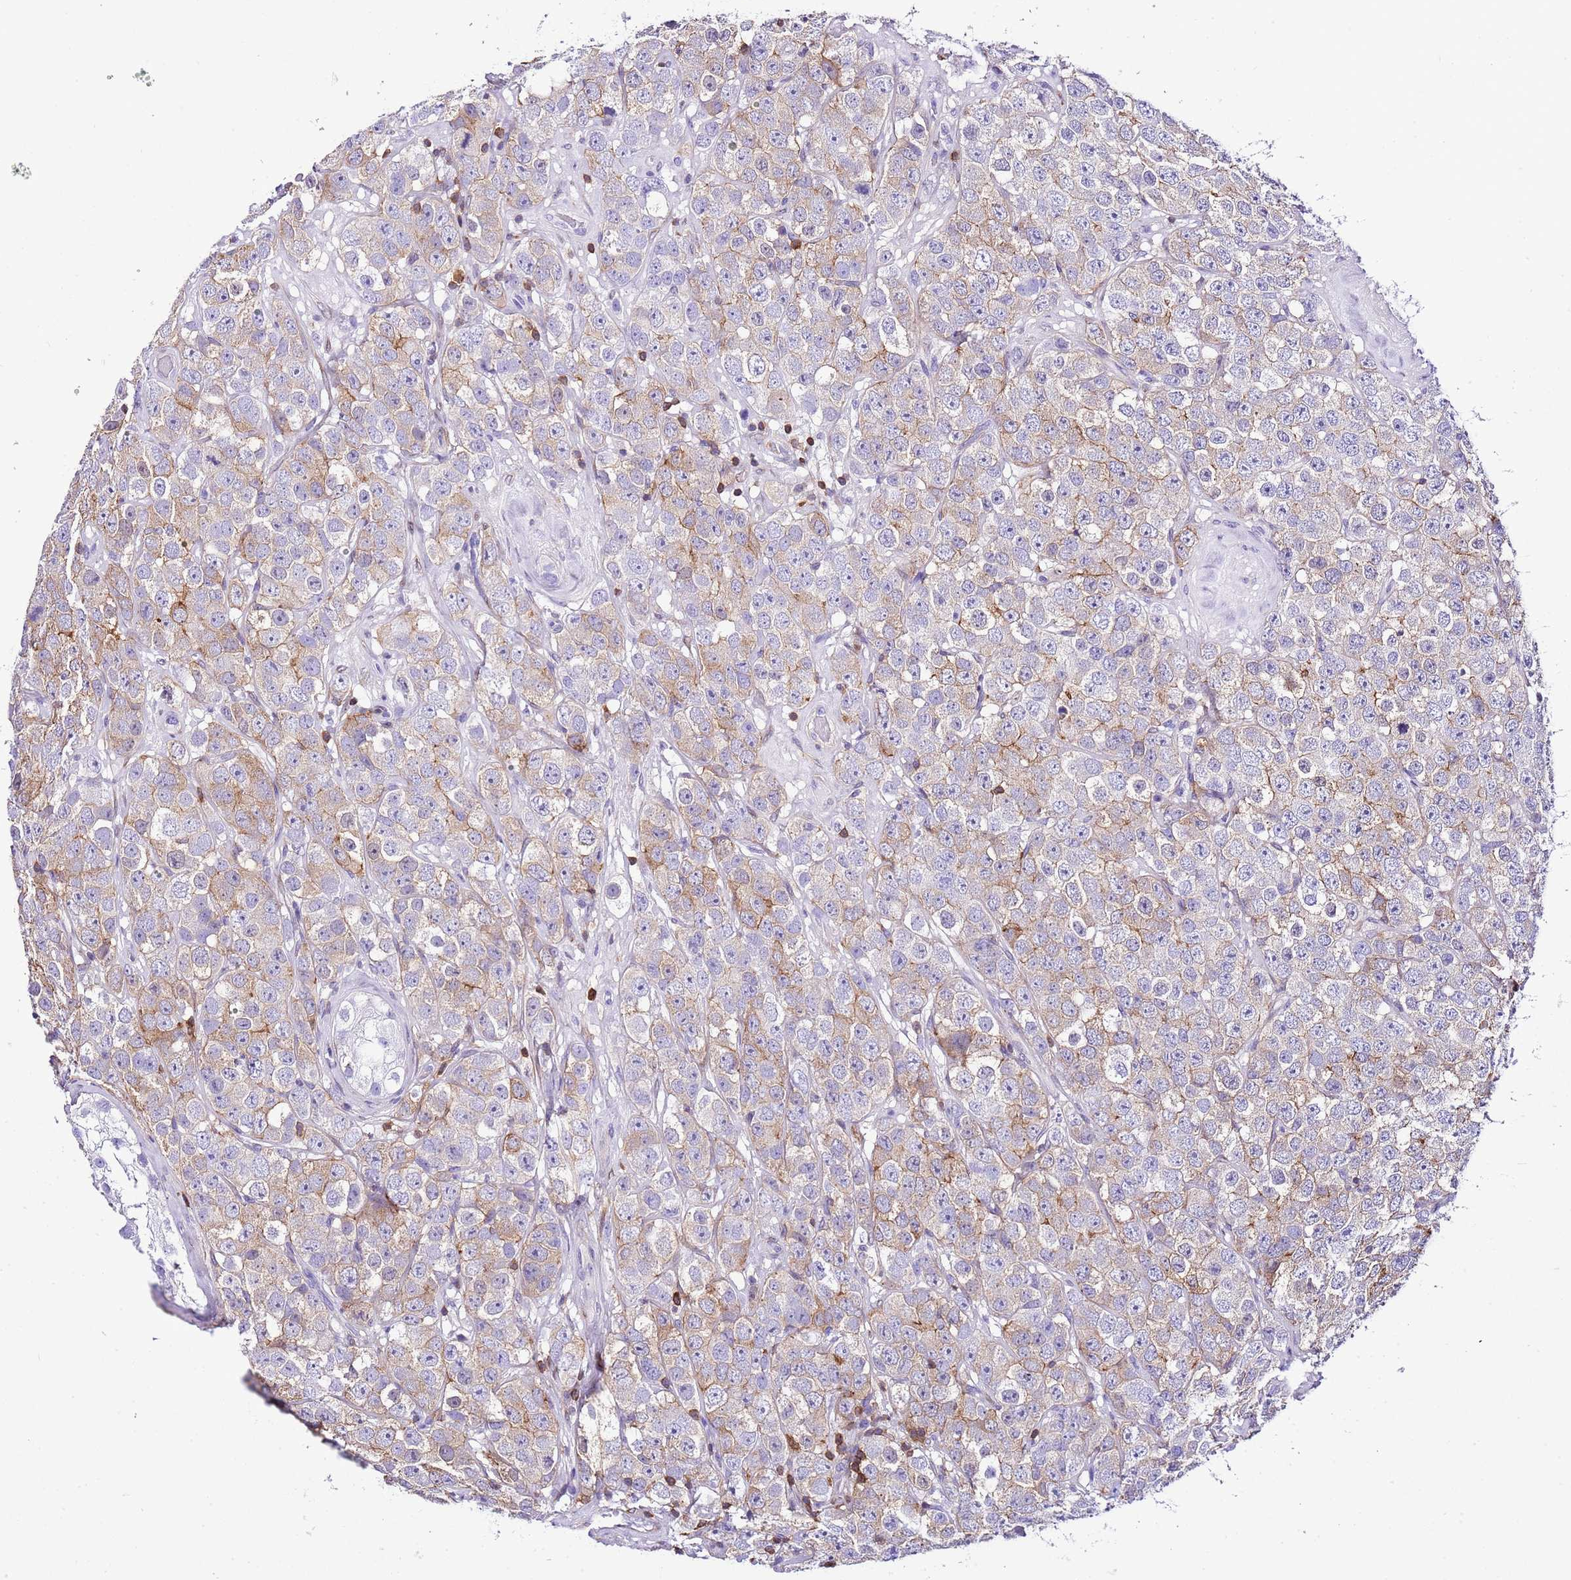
{"staining": {"intensity": "moderate", "quantity": "<25%", "location": "cytoplasmic/membranous"}, "tissue": "testis cancer", "cell_type": "Tumor cells", "image_type": "cancer", "snomed": [{"axis": "morphology", "description": "Seminoma, NOS"}, {"axis": "topography", "description": "Testis"}], "caption": "Moderate cytoplasmic/membranous positivity is seen in about <25% of tumor cells in seminoma (testis). (brown staining indicates protein expression, while blue staining denotes nuclei).", "gene": "CNN2", "patient": {"sex": "male", "age": 28}}